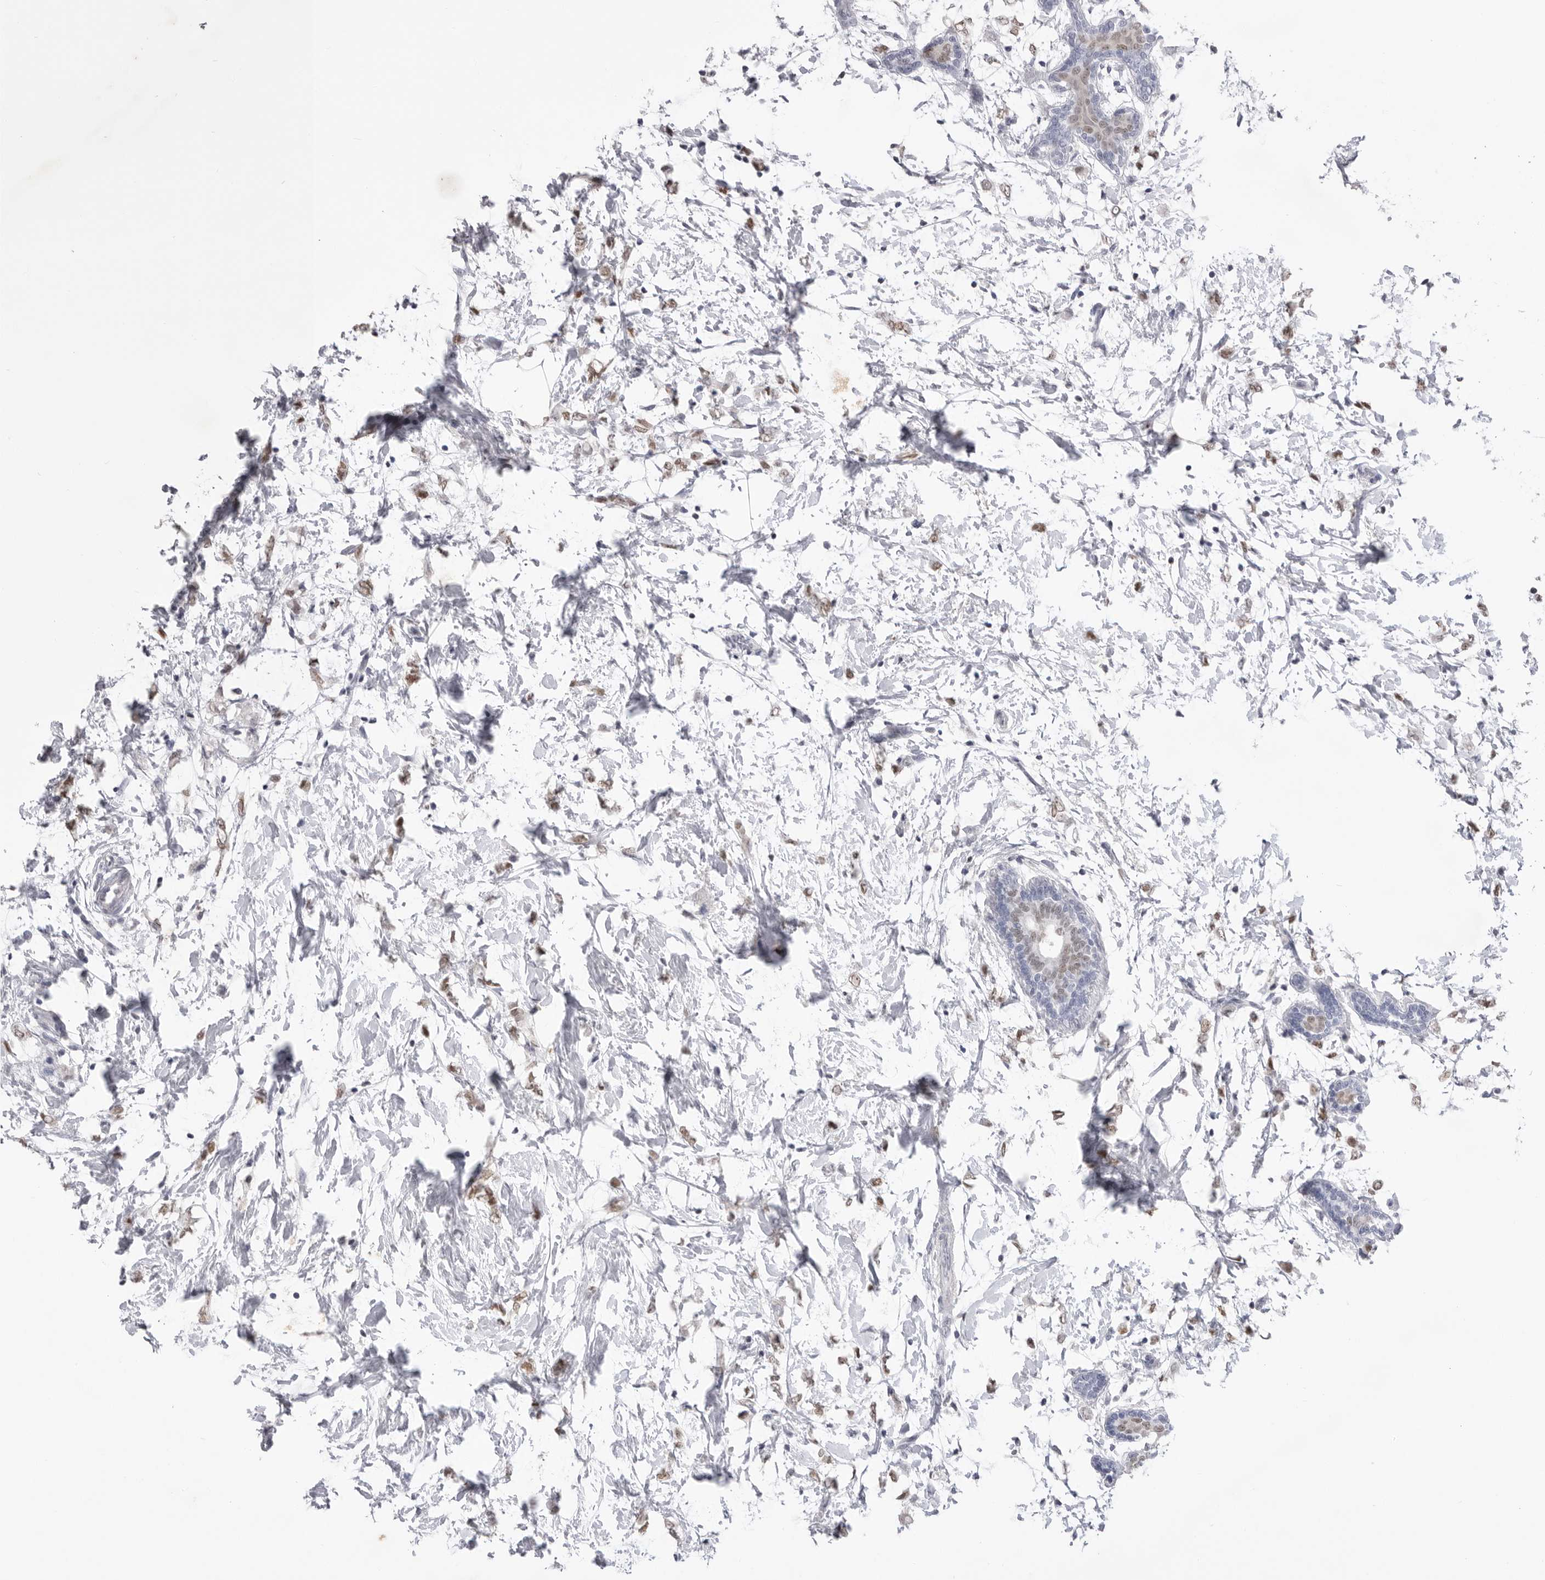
{"staining": {"intensity": "weak", "quantity": "25%-75%", "location": "nuclear"}, "tissue": "breast cancer", "cell_type": "Tumor cells", "image_type": "cancer", "snomed": [{"axis": "morphology", "description": "Normal tissue, NOS"}, {"axis": "morphology", "description": "Lobular carcinoma"}, {"axis": "topography", "description": "Breast"}], "caption": "DAB immunohistochemical staining of breast lobular carcinoma exhibits weak nuclear protein expression in approximately 25%-75% of tumor cells.", "gene": "ZBTB7B", "patient": {"sex": "female", "age": 47}}